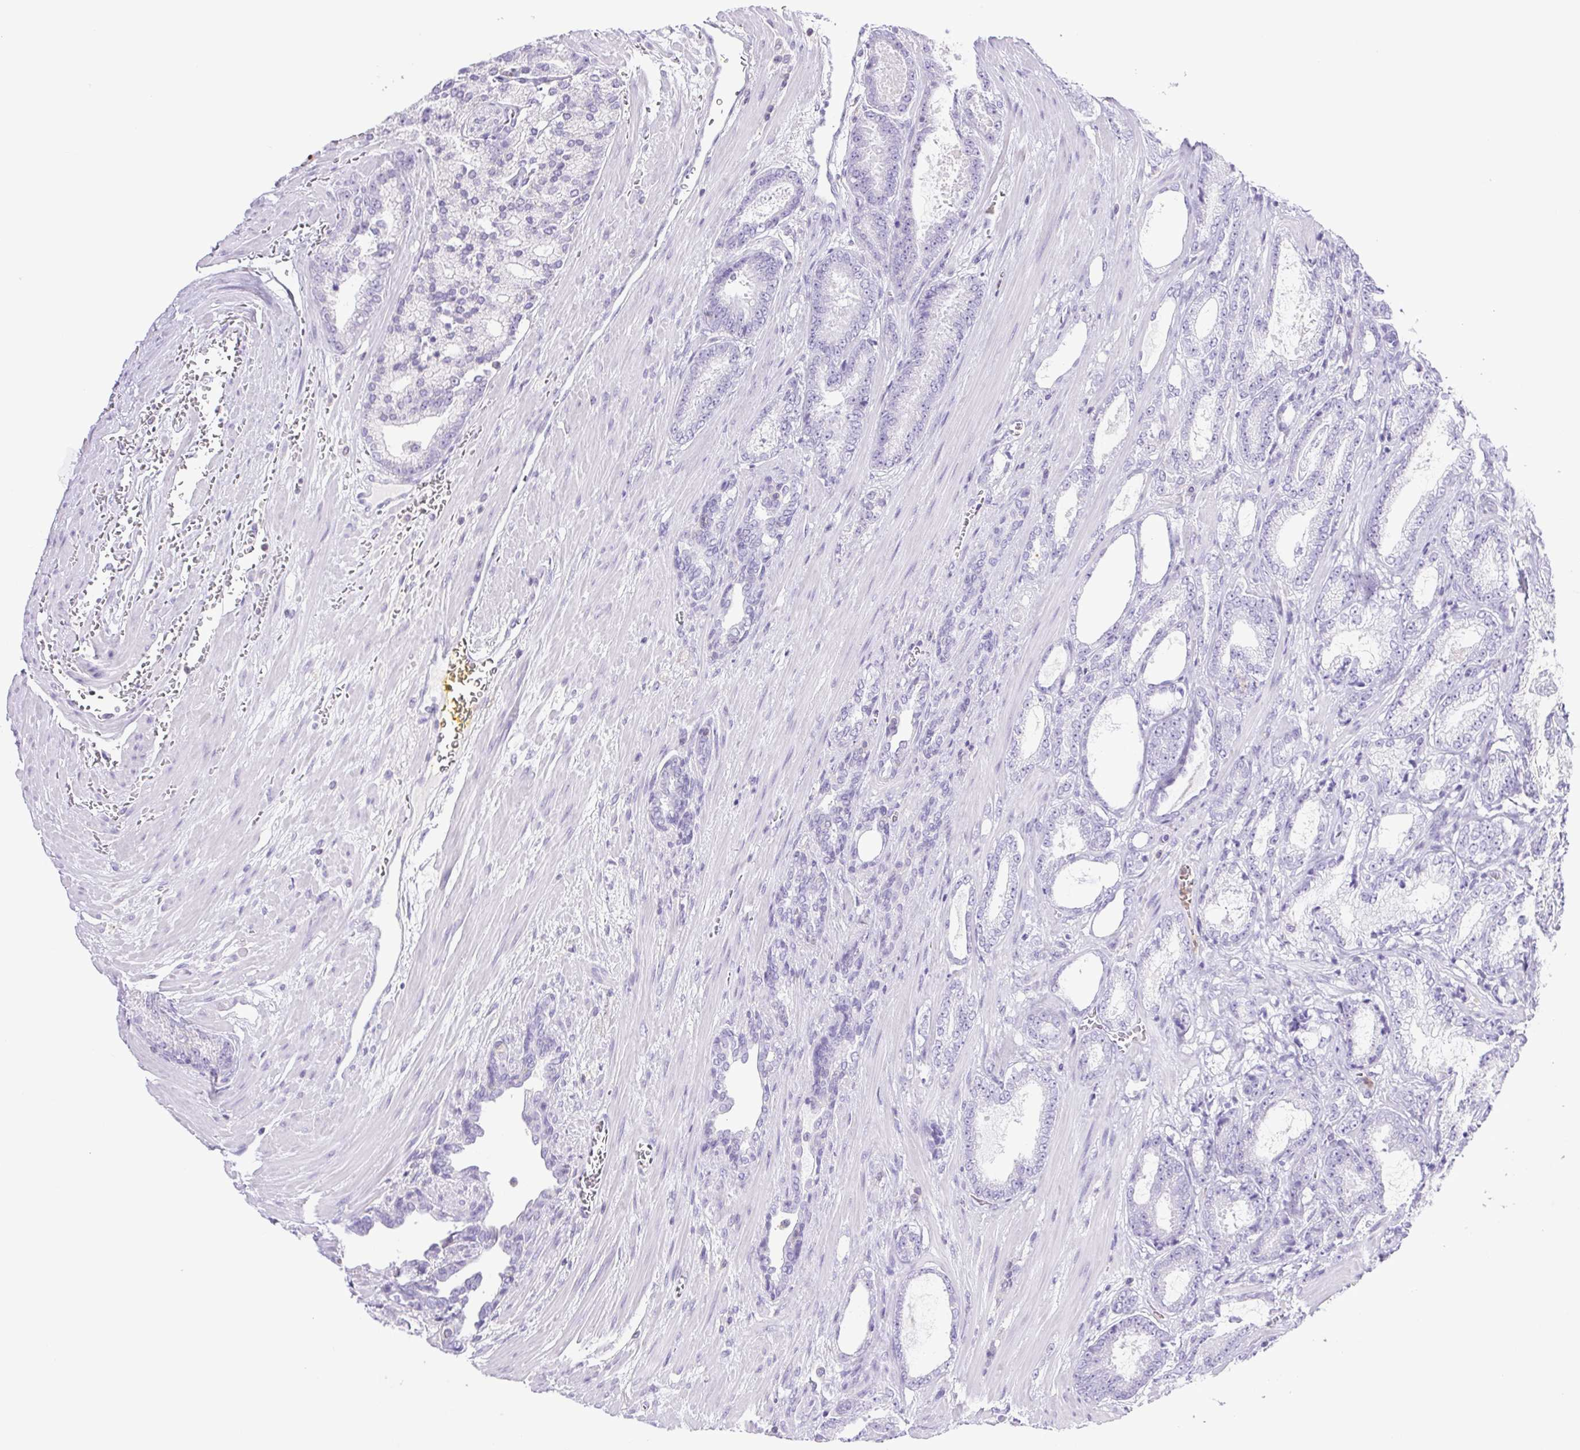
{"staining": {"intensity": "negative", "quantity": "none", "location": "none"}, "tissue": "prostate cancer", "cell_type": "Tumor cells", "image_type": "cancer", "snomed": [{"axis": "morphology", "description": "Adenocarcinoma, High grade"}, {"axis": "topography", "description": "Prostate"}], "caption": "An image of prostate cancer stained for a protein displays no brown staining in tumor cells. The staining is performed using DAB (3,3'-diaminobenzidine) brown chromogen with nuclei counter-stained in using hematoxylin.", "gene": "SYNPR", "patient": {"sex": "male", "age": 64}}